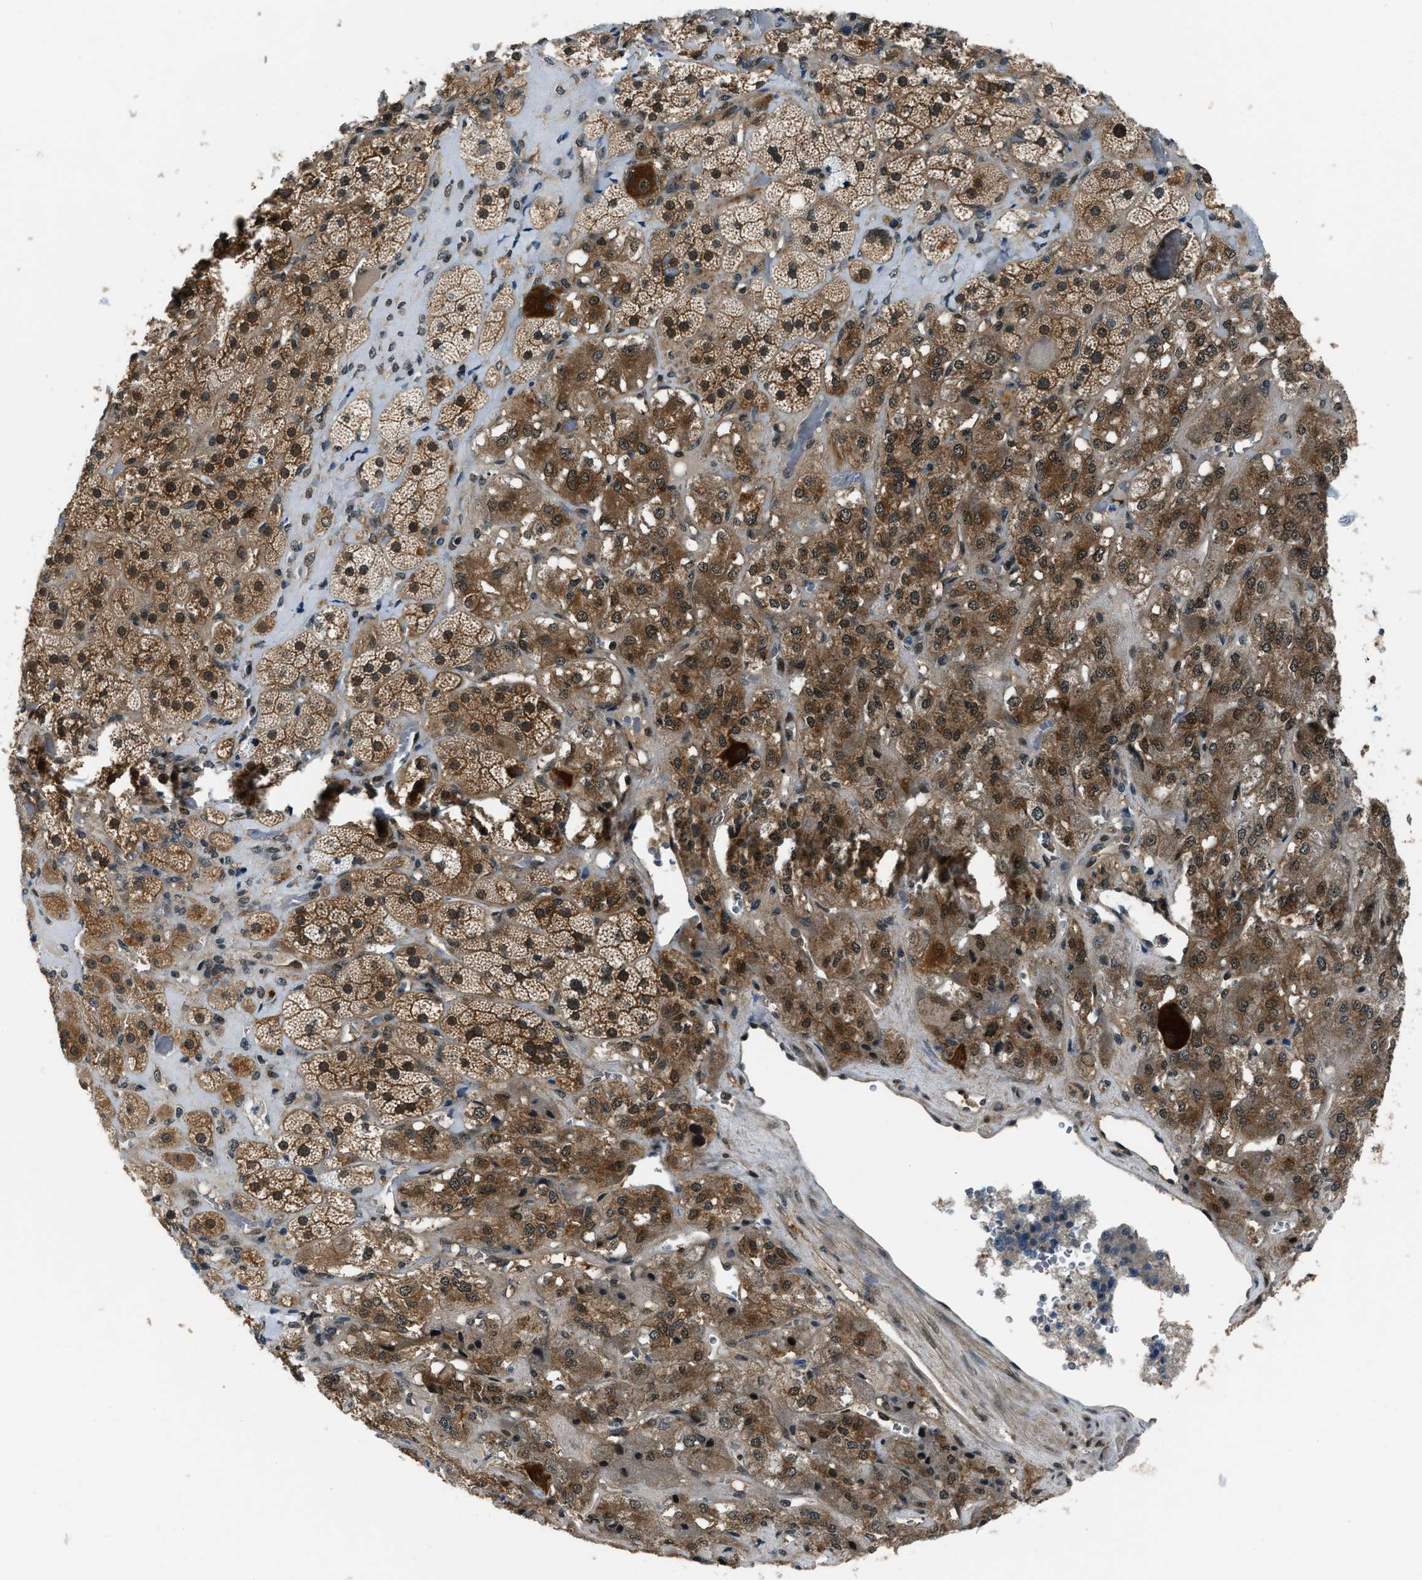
{"staining": {"intensity": "strong", "quantity": ">75%", "location": "cytoplasmic/membranous,nuclear"}, "tissue": "adrenal gland", "cell_type": "Glandular cells", "image_type": "normal", "snomed": [{"axis": "morphology", "description": "Normal tissue, NOS"}, {"axis": "topography", "description": "Adrenal gland"}], "caption": "Immunohistochemical staining of unremarkable adrenal gland displays strong cytoplasmic/membranous,nuclear protein expression in approximately >75% of glandular cells.", "gene": "NUDCD3", "patient": {"sex": "male", "age": 57}}